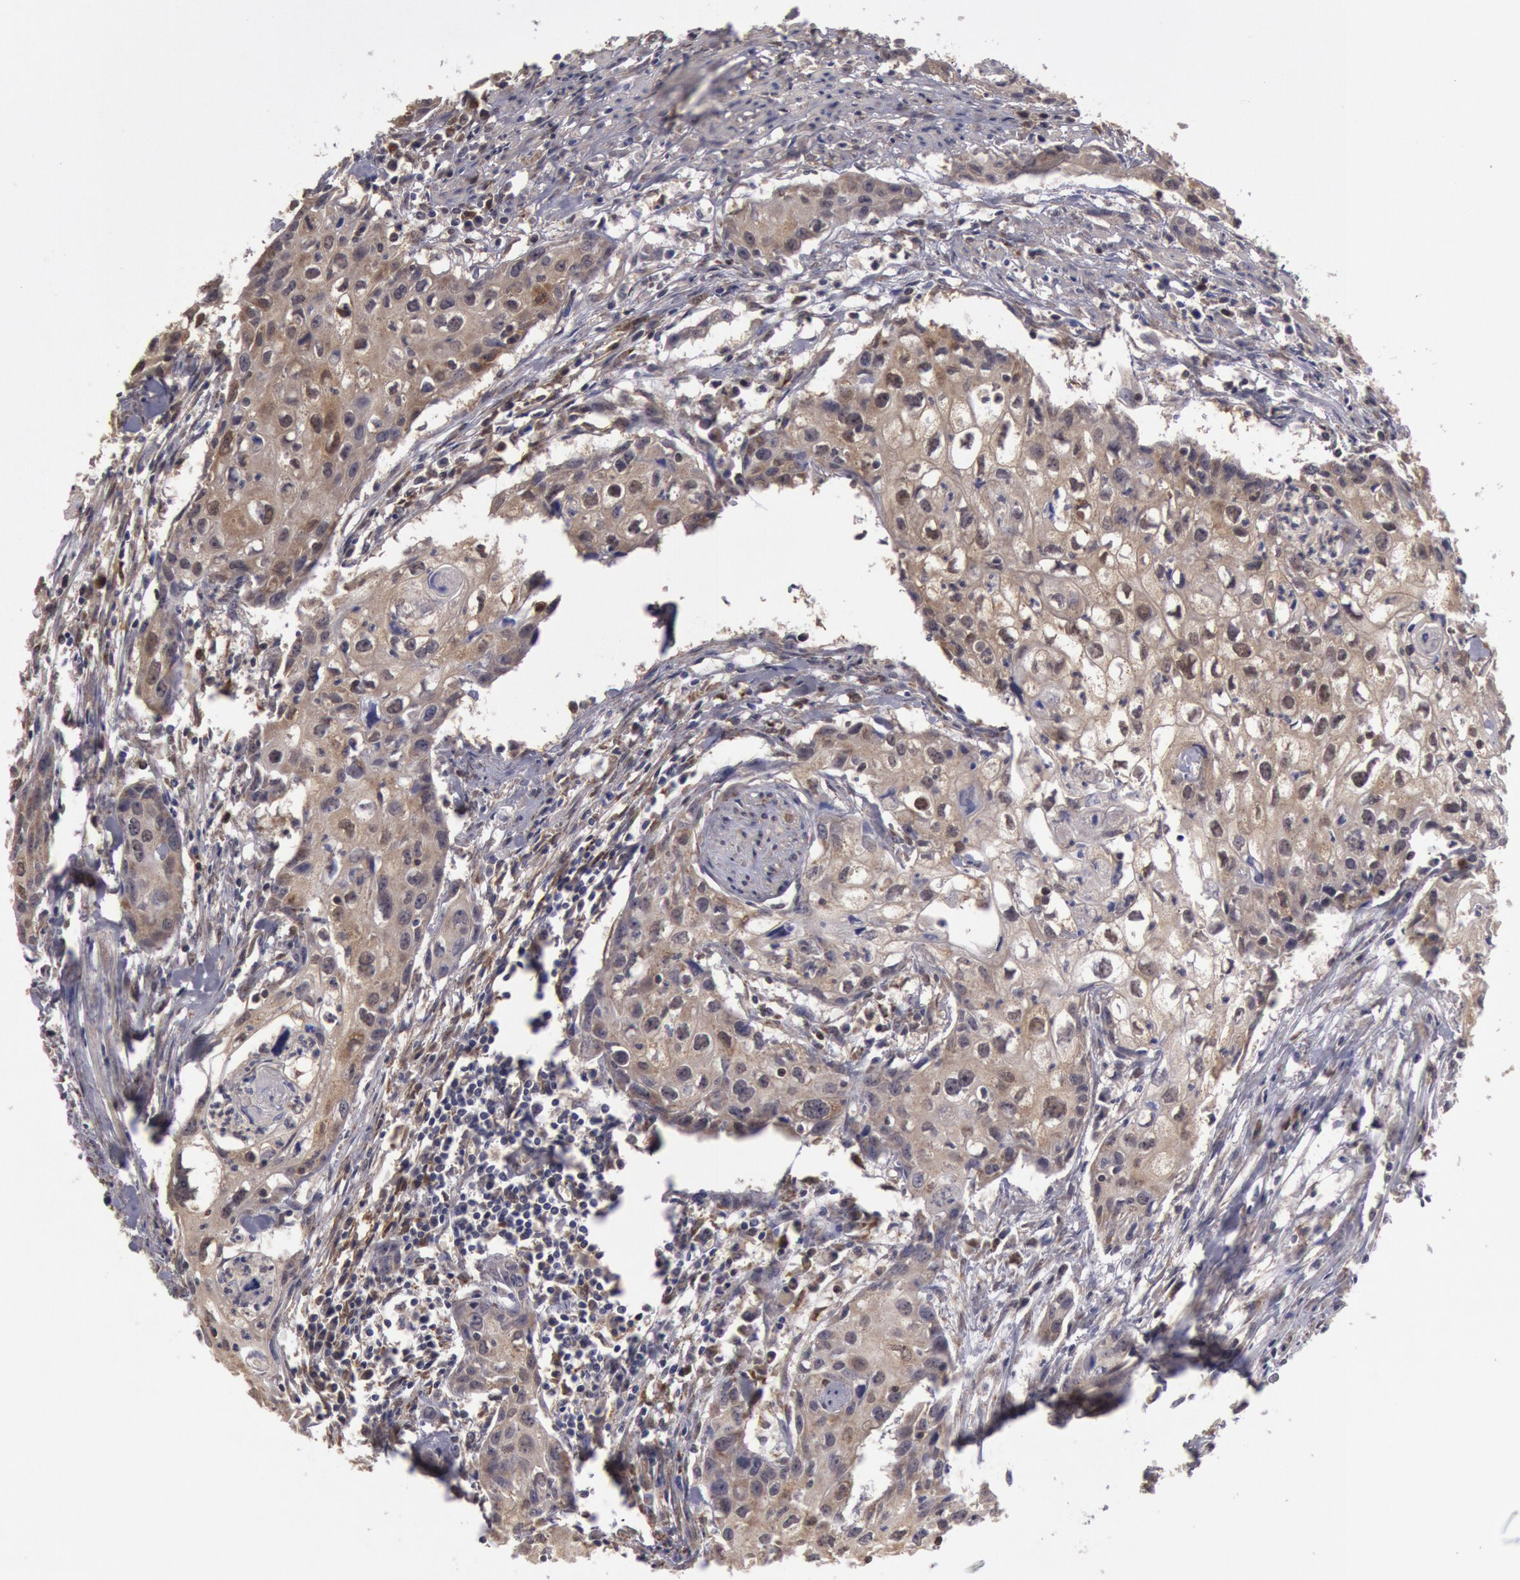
{"staining": {"intensity": "weak", "quantity": ">75%", "location": "cytoplasmic/membranous"}, "tissue": "urothelial cancer", "cell_type": "Tumor cells", "image_type": "cancer", "snomed": [{"axis": "morphology", "description": "Urothelial carcinoma, High grade"}, {"axis": "topography", "description": "Urinary bladder"}], "caption": "Brown immunohistochemical staining in urothelial cancer demonstrates weak cytoplasmic/membranous expression in approximately >75% of tumor cells.", "gene": "MPST", "patient": {"sex": "male", "age": 54}}